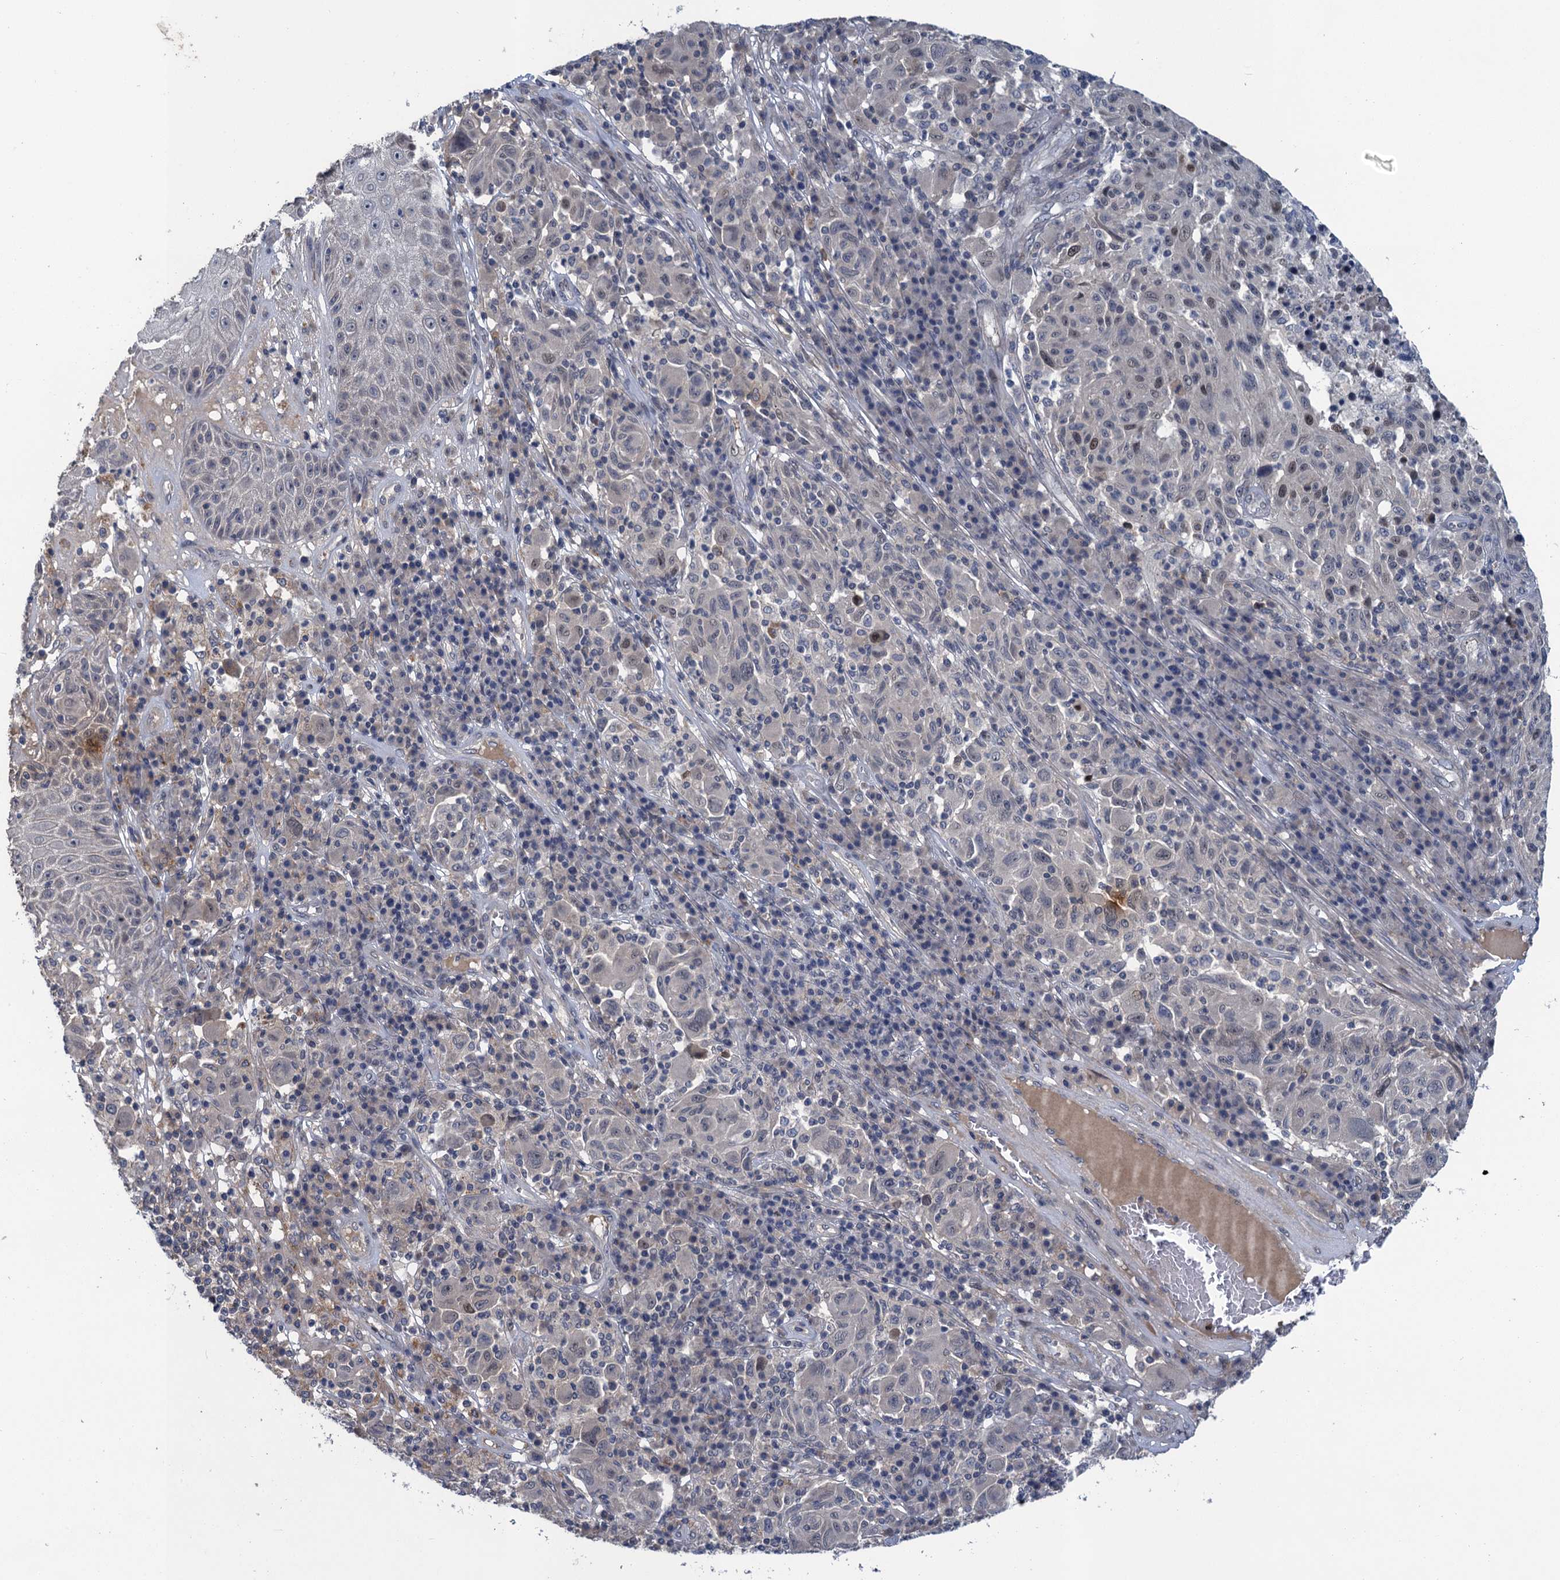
{"staining": {"intensity": "negative", "quantity": "none", "location": "none"}, "tissue": "melanoma", "cell_type": "Tumor cells", "image_type": "cancer", "snomed": [{"axis": "morphology", "description": "Malignant melanoma, NOS"}, {"axis": "topography", "description": "Skin"}], "caption": "A high-resolution micrograph shows immunohistochemistry staining of malignant melanoma, which displays no significant positivity in tumor cells.", "gene": "MRFAP1", "patient": {"sex": "male", "age": 53}}